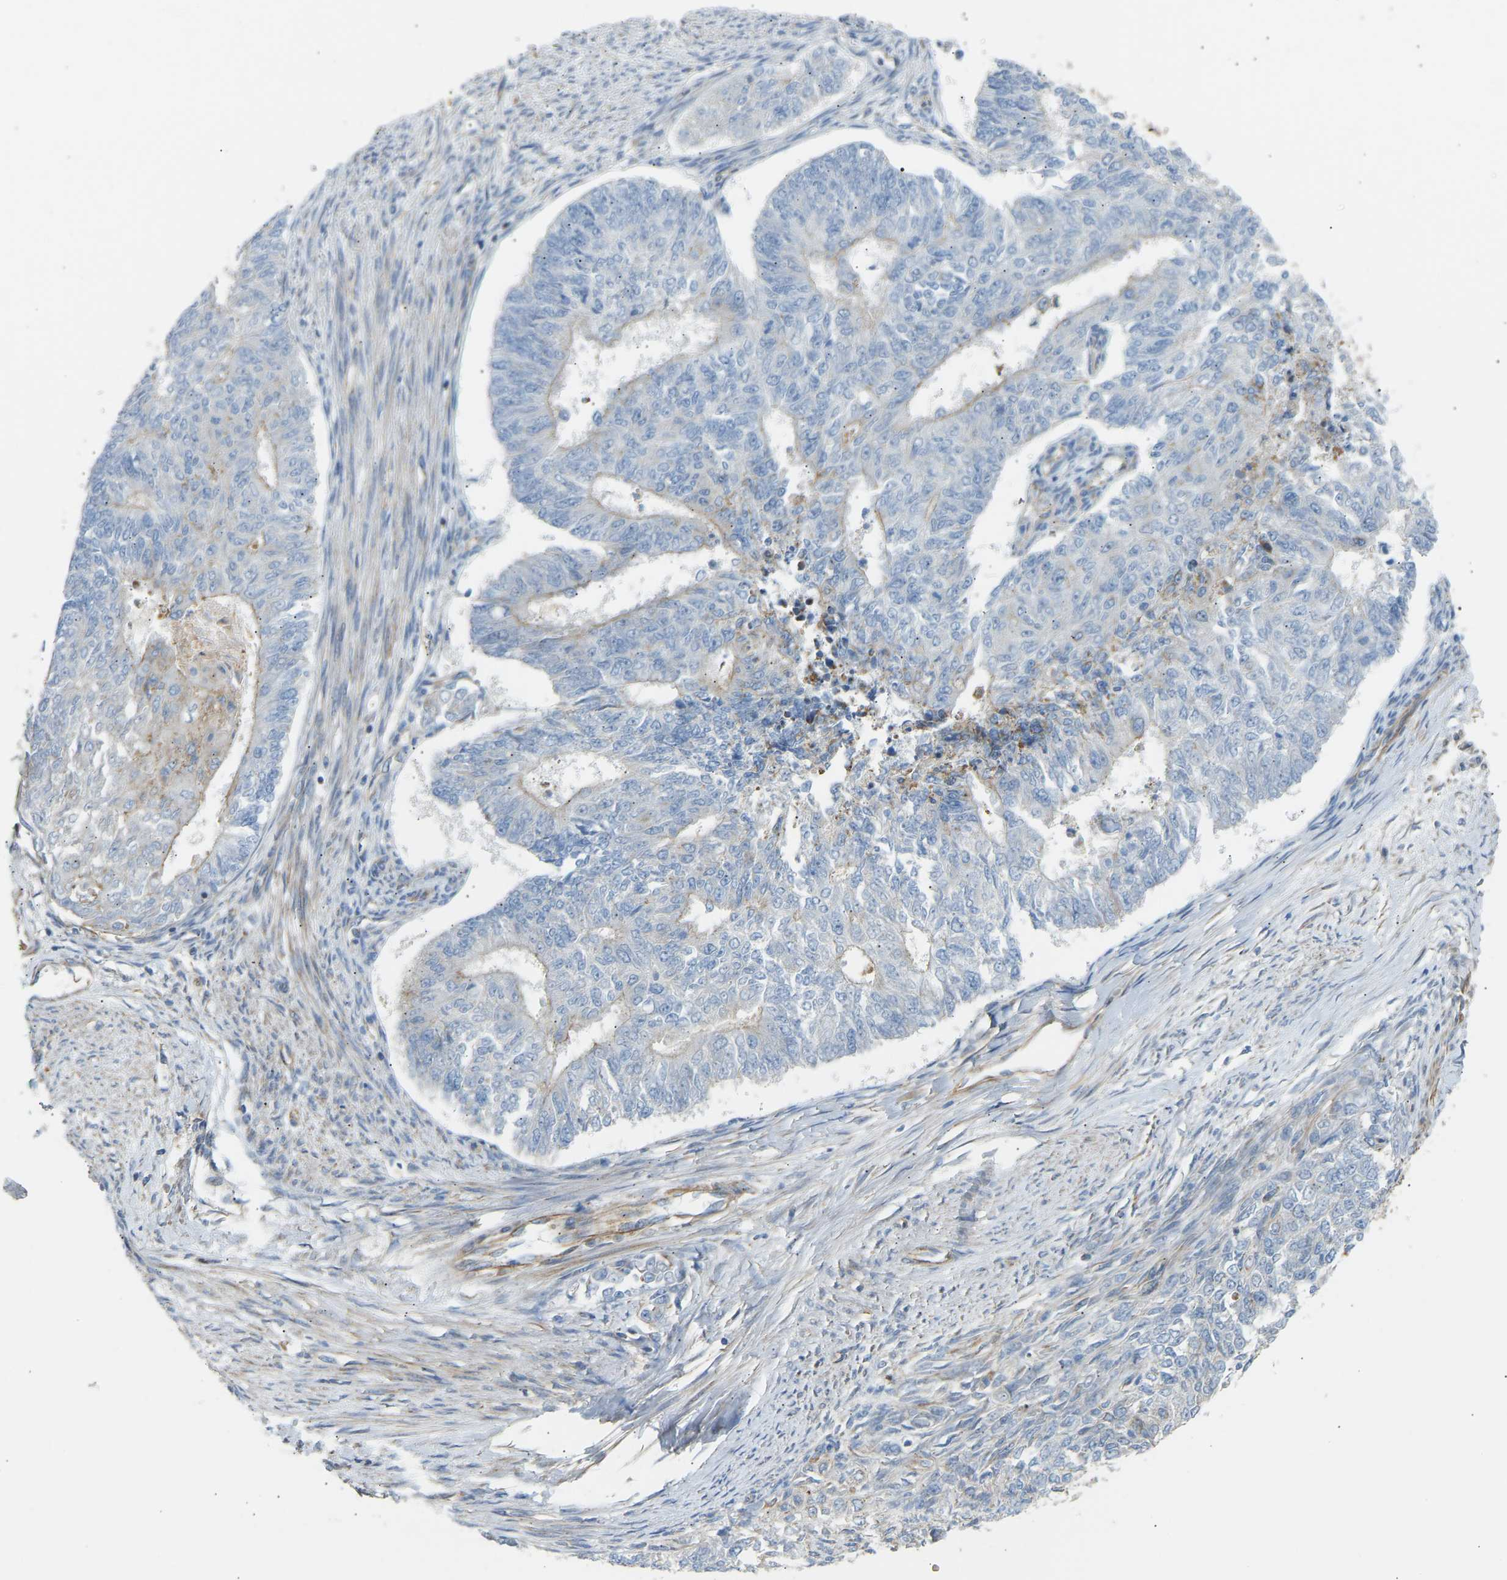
{"staining": {"intensity": "negative", "quantity": "none", "location": "none"}, "tissue": "endometrial cancer", "cell_type": "Tumor cells", "image_type": "cancer", "snomed": [{"axis": "morphology", "description": "Adenocarcinoma, NOS"}, {"axis": "topography", "description": "Endometrium"}], "caption": "DAB immunohistochemical staining of human endometrial adenocarcinoma shows no significant positivity in tumor cells.", "gene": "YIPF2", "patient": {"sex": "female", "age": 32}}